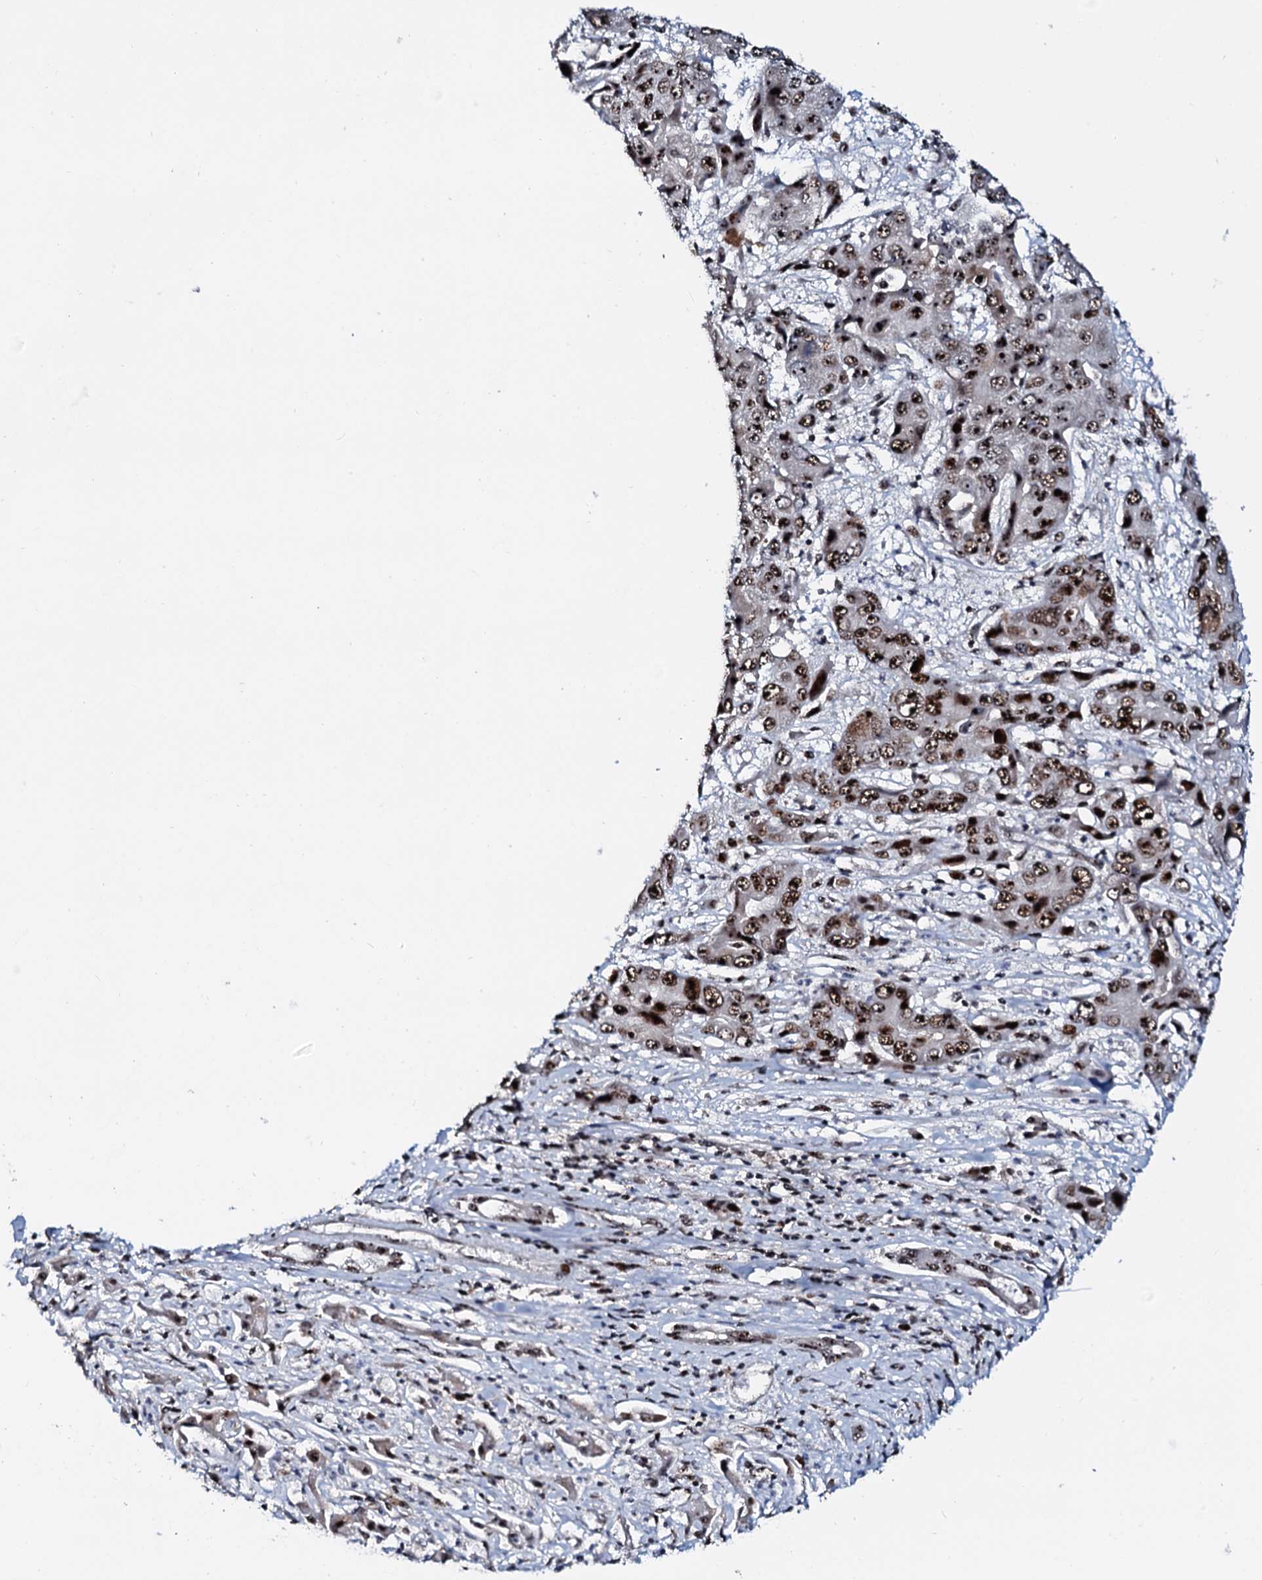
{"staining": {"intensity": "strong", "quantity": ">75%", "location": "nuclear"}, "tissue": "liver cancer", "cell_type": "Tumor cells", "image_type": "cancer", "snomed": [{"axis": "morphology", "description": "Cholangiocarcinoma"}, {"axis": "topography", "description": "Liver"}], "caption": "IHC photomicrograph of liver cancer stained for a protein (brown), which exhibits high levels of strong nuclear expression in about >75% of tumor cells.", "gene": "NEUROG3", "patient": {"sex": "male", "age": 67}}